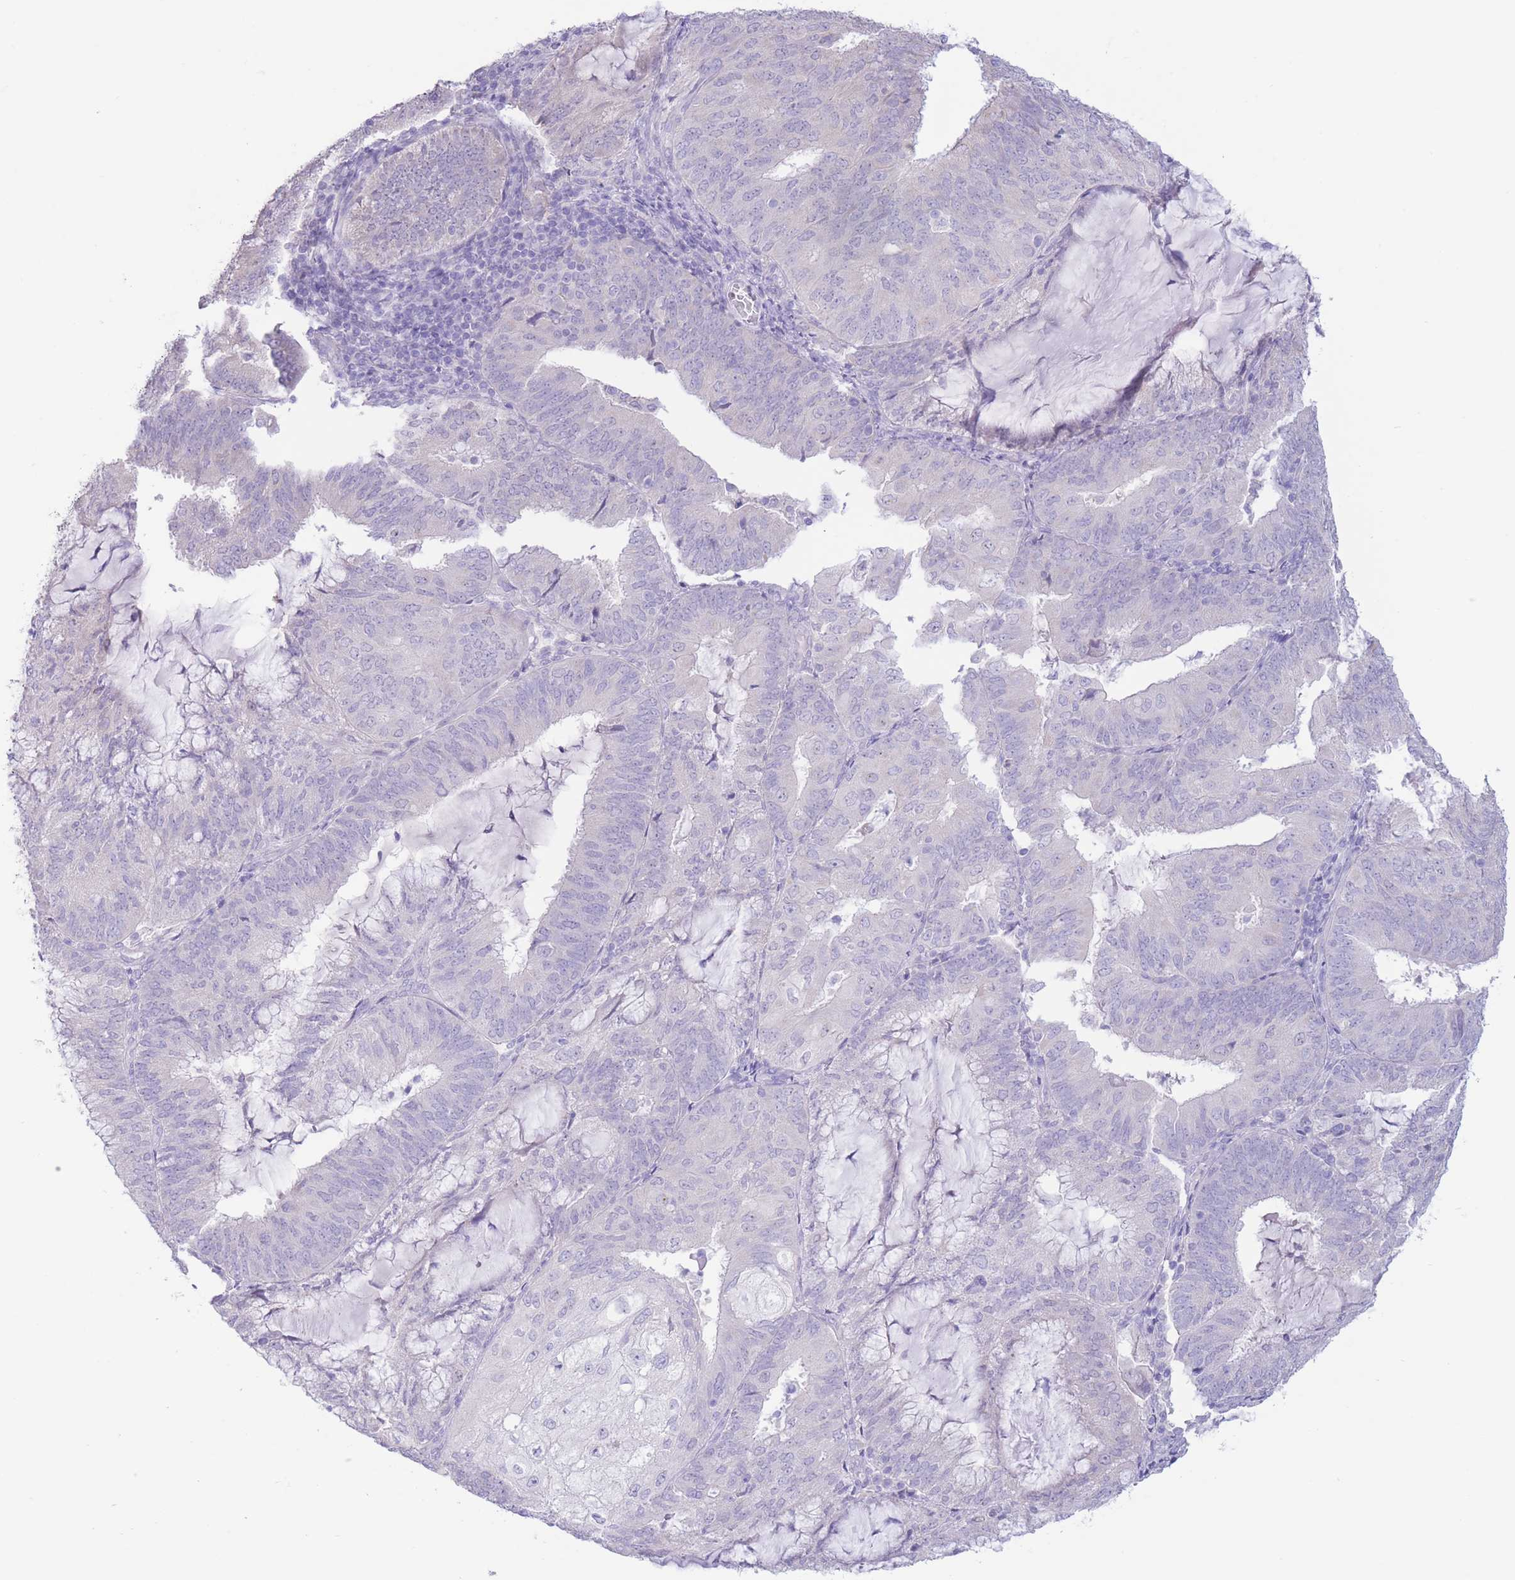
{"staining": {"intensity": "negative", "quantity": "none", "location": "none"}, "tissue": "endometrial cancer", "cell_type": "Tumor cells", "image_type": "cancer", "snomed": [{"axis": "morphology", "description": "Adenocarcinoma, NOS"}, {"axis": "topography", "description": "Endometrium"}], "caption": "This is a image of immunohistochemistry (IHC) staining of endometrial cancer, which shows no staining in tumor cells. Nuclei are stained in blue.", "gene": "FAH", "patient": {"sex": "female", "age": 81}}